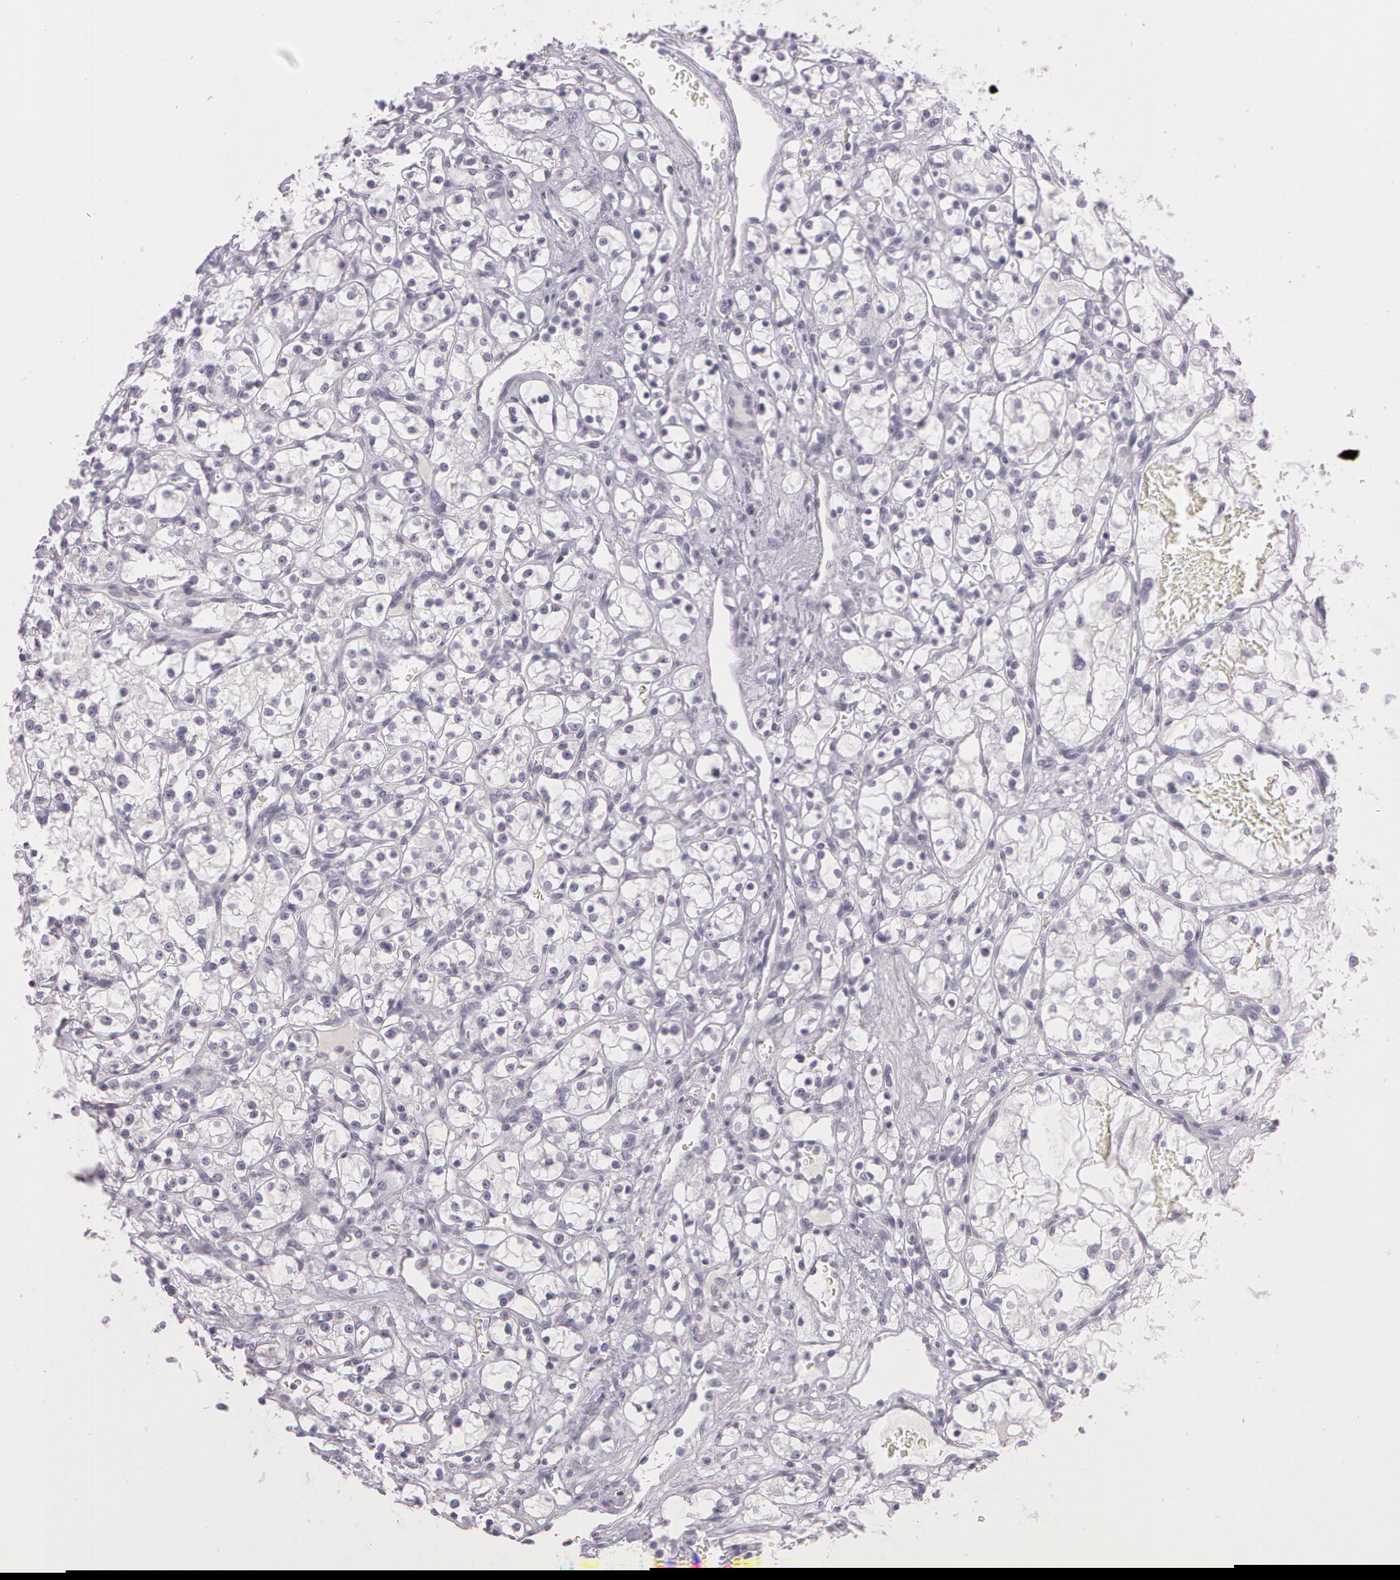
{"staining": {"intensity": "negative", "quantity": "none", "location": "none"}, "tissue": "renal cancer", "cell_type": "Tumor cells", "image_type": "cancer", "snomed": [{"axis": "morphology", "description": "Adenocarcinoma, NOS"}, {"axis": "topography", "description": "Kidney"}], "caption": "Immunohistochemical staining of human adenocarcinoma (renal) shows no significant staining in tumor cells. (Stains: DAB IHC with hematoxylin counter stain, Microscopy: brightfield microscopy at high magnification).", "gene": "OTC", "patient": {"sex": "male", "age": 61}}